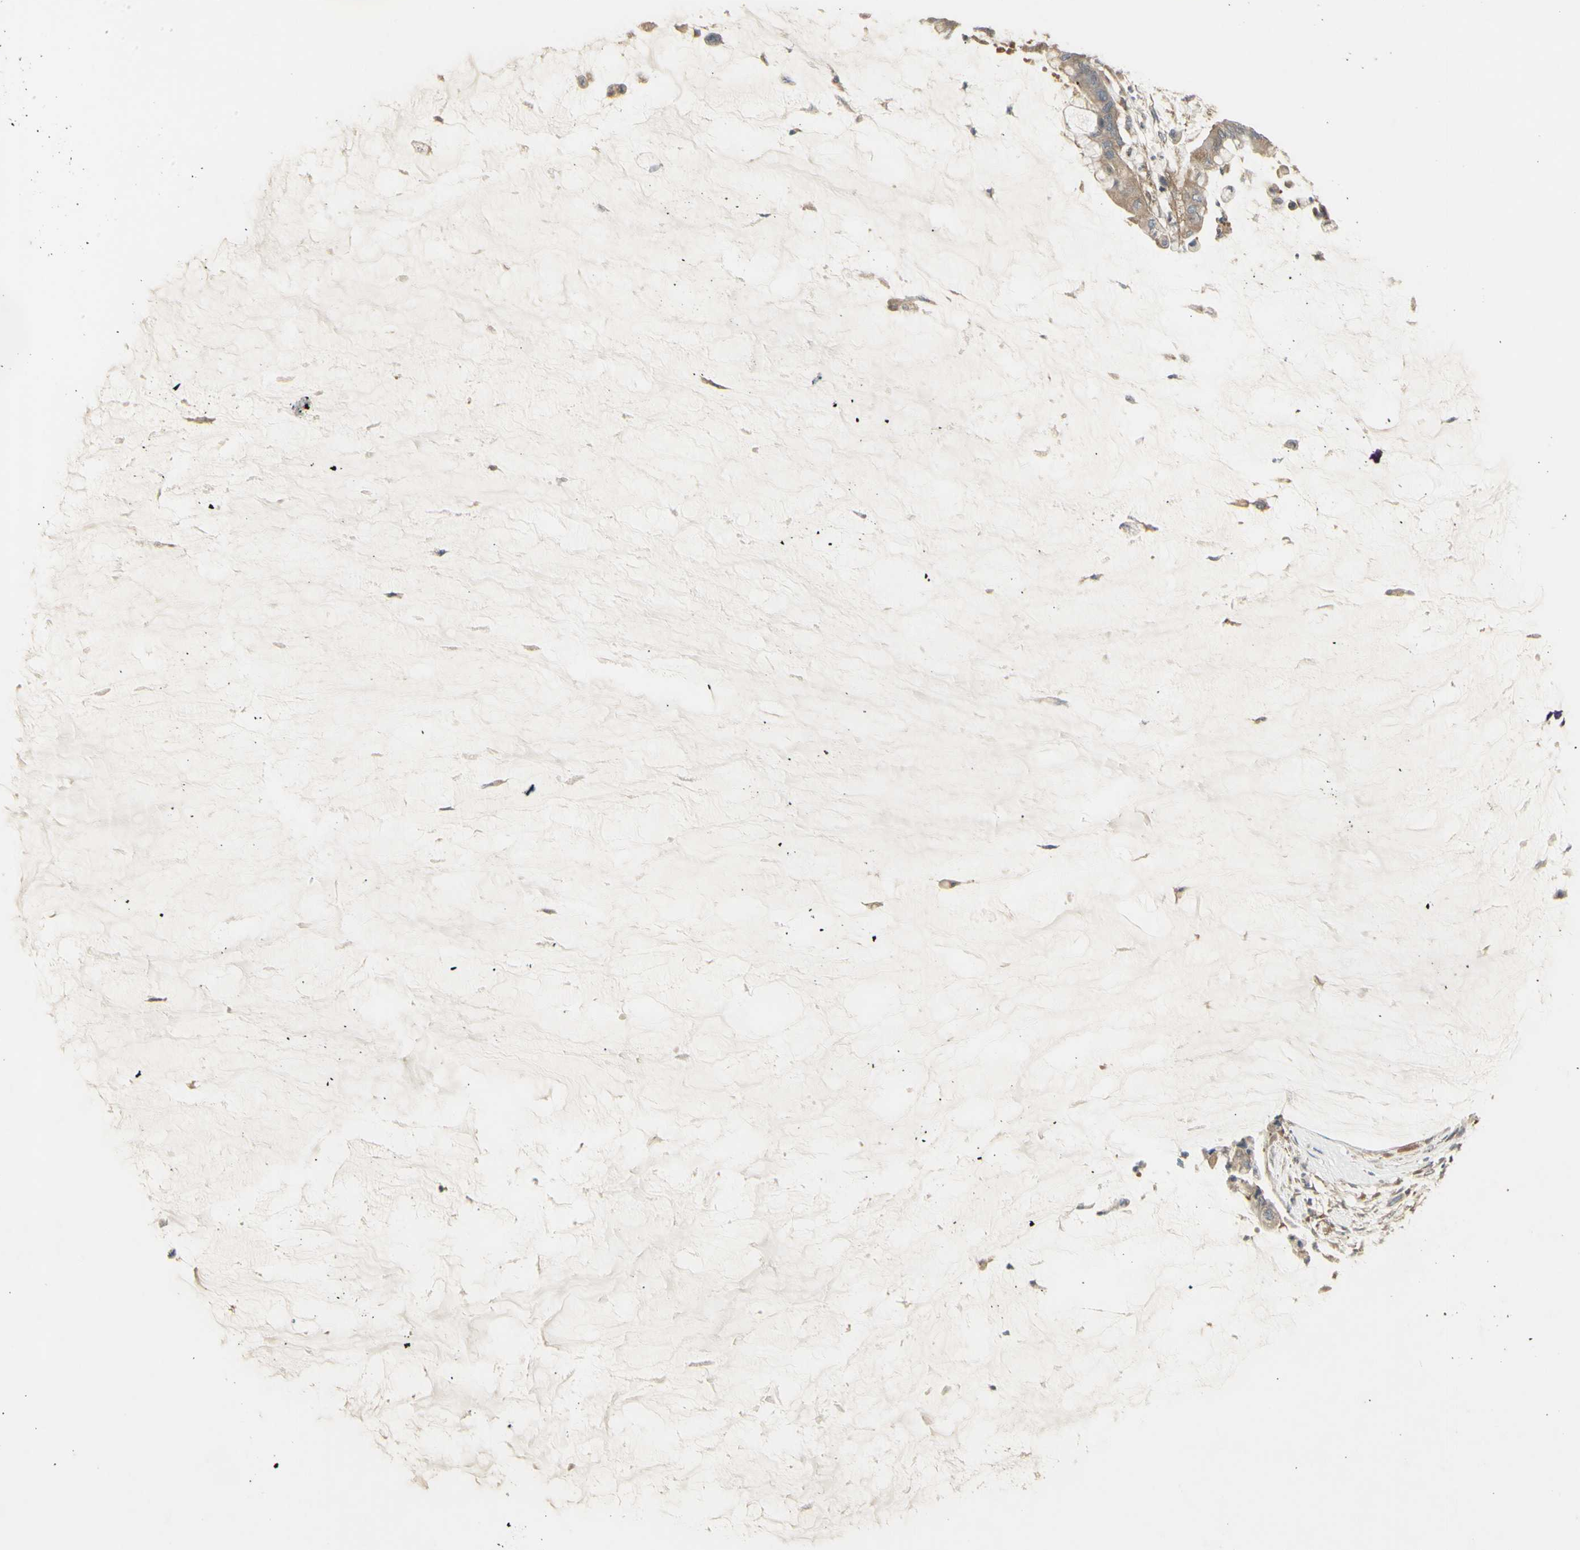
{"staining": {"intensity": "moderate", "quantity": ">75%", "location": "cytoplasmic/membranous"}, "tissue": "pancreatic cancer", "cell_type": "Tumor cells", "image_type": "cancer", "snomed": [{"axis": "morphology", "description": "Adenocarcinoma, NOS"}, {"axis": "topography", "description": "Pancreas"}], "caption": "A medium amount of moderate cytoplasmic/membranous staining is appreciated in about >75% of tumor cells in pancreatic adenocarcinoma tissue. The staining was performed using DAB to visualize the protein expression in brown, while the nuclei were stained in blue with hematoxylin (Magnification: 20x).", "gene": "CHURC1-FNTB", "patient": {"sex": "male", "age": 41}}